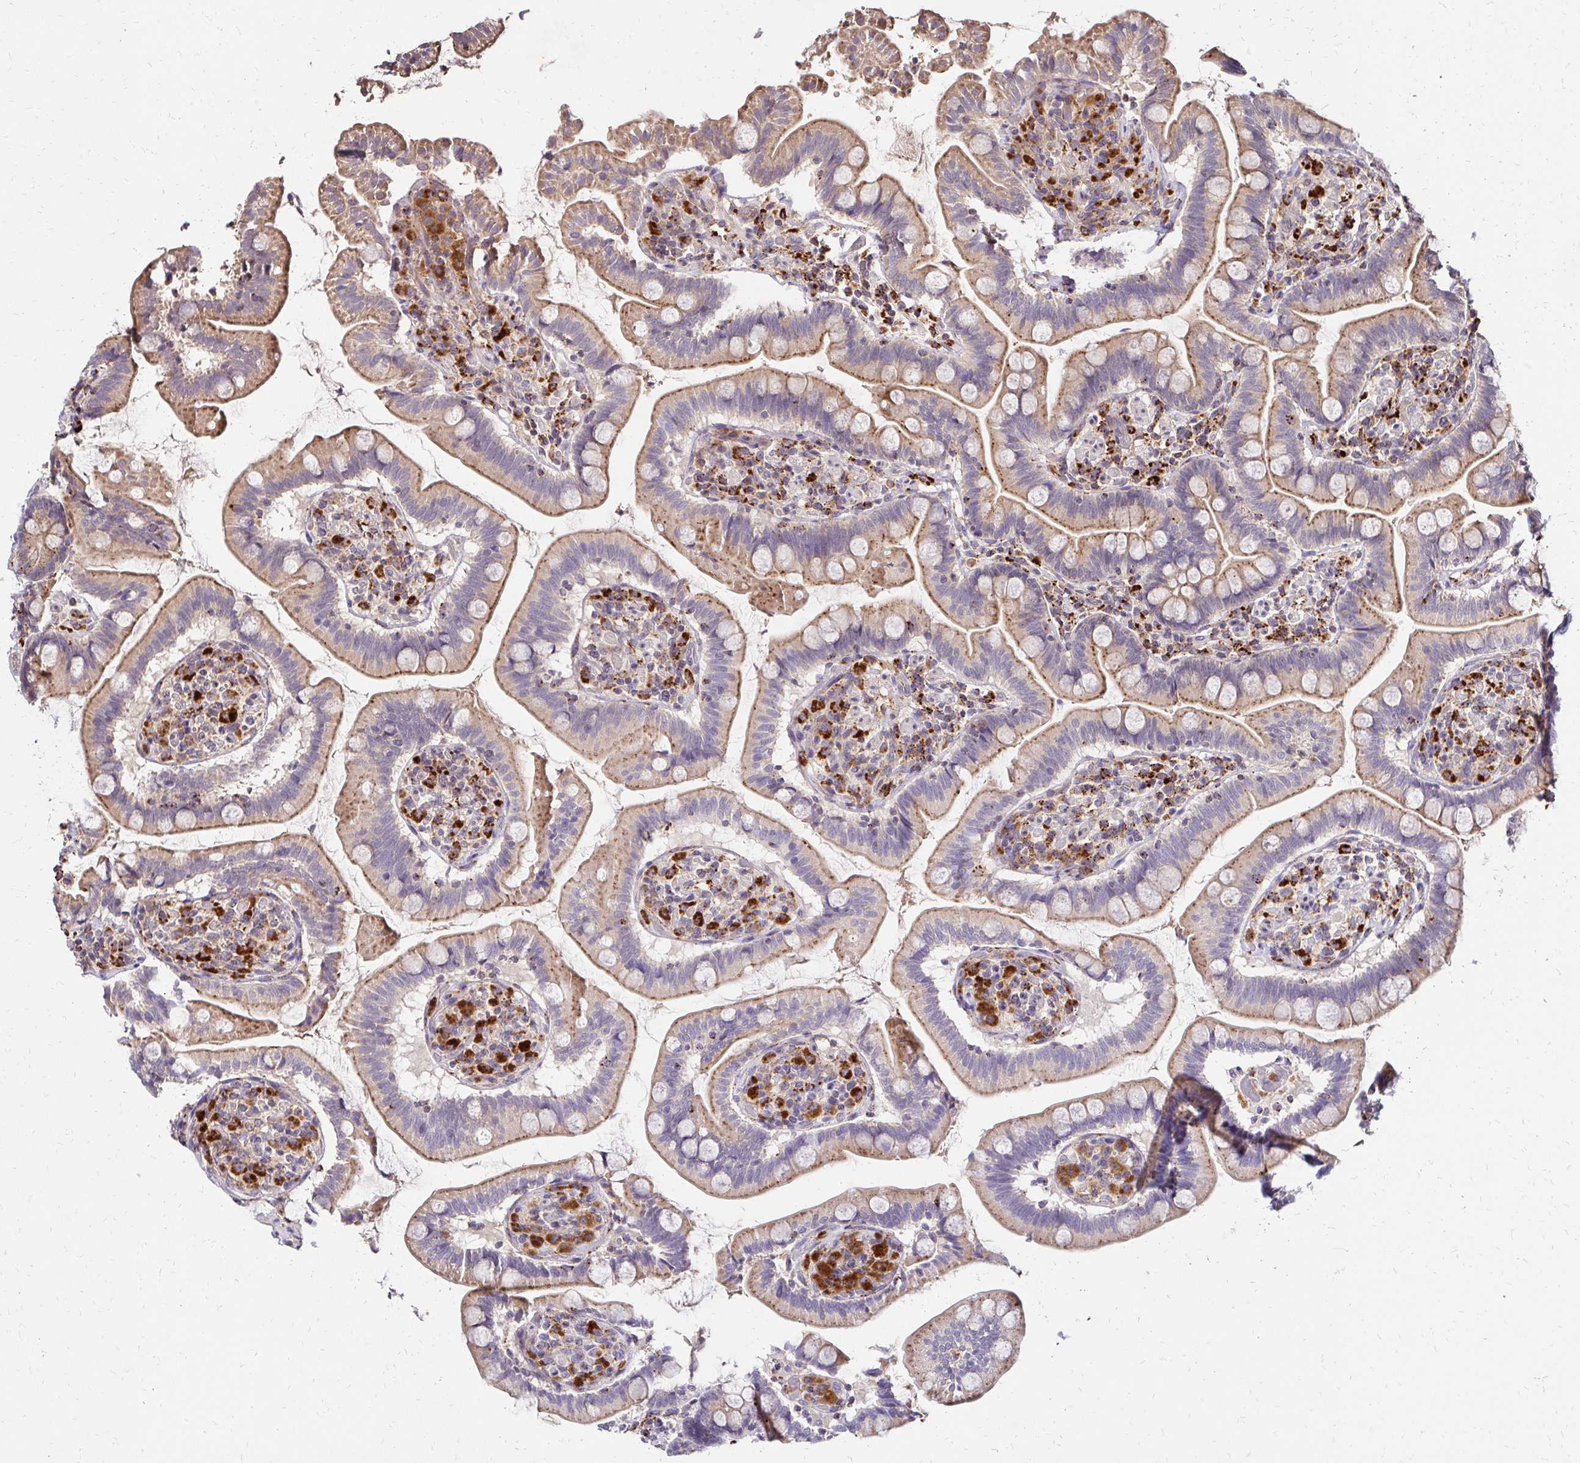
{"staining": {"intensity": "moderate", "quantity": "25%-75%", "location": "cytoplasmic/membranous"}, "tissue": "small intestine", "cell_type": "Glandular cells", "image_type": "normal", "snomed": [{"axis": "morphology", "description": "Normal tissue, NOS"}, {"axis": "topography", "description": "Small intestine"}], "caption": "Glandular cells demonstrate medium levels of moderate cytoplasmic/membranous positivity in about 25%-75% of cells in benign human small intestine.", "gene": "IDUA", "patient": {"sex": "female", "age": 64}}